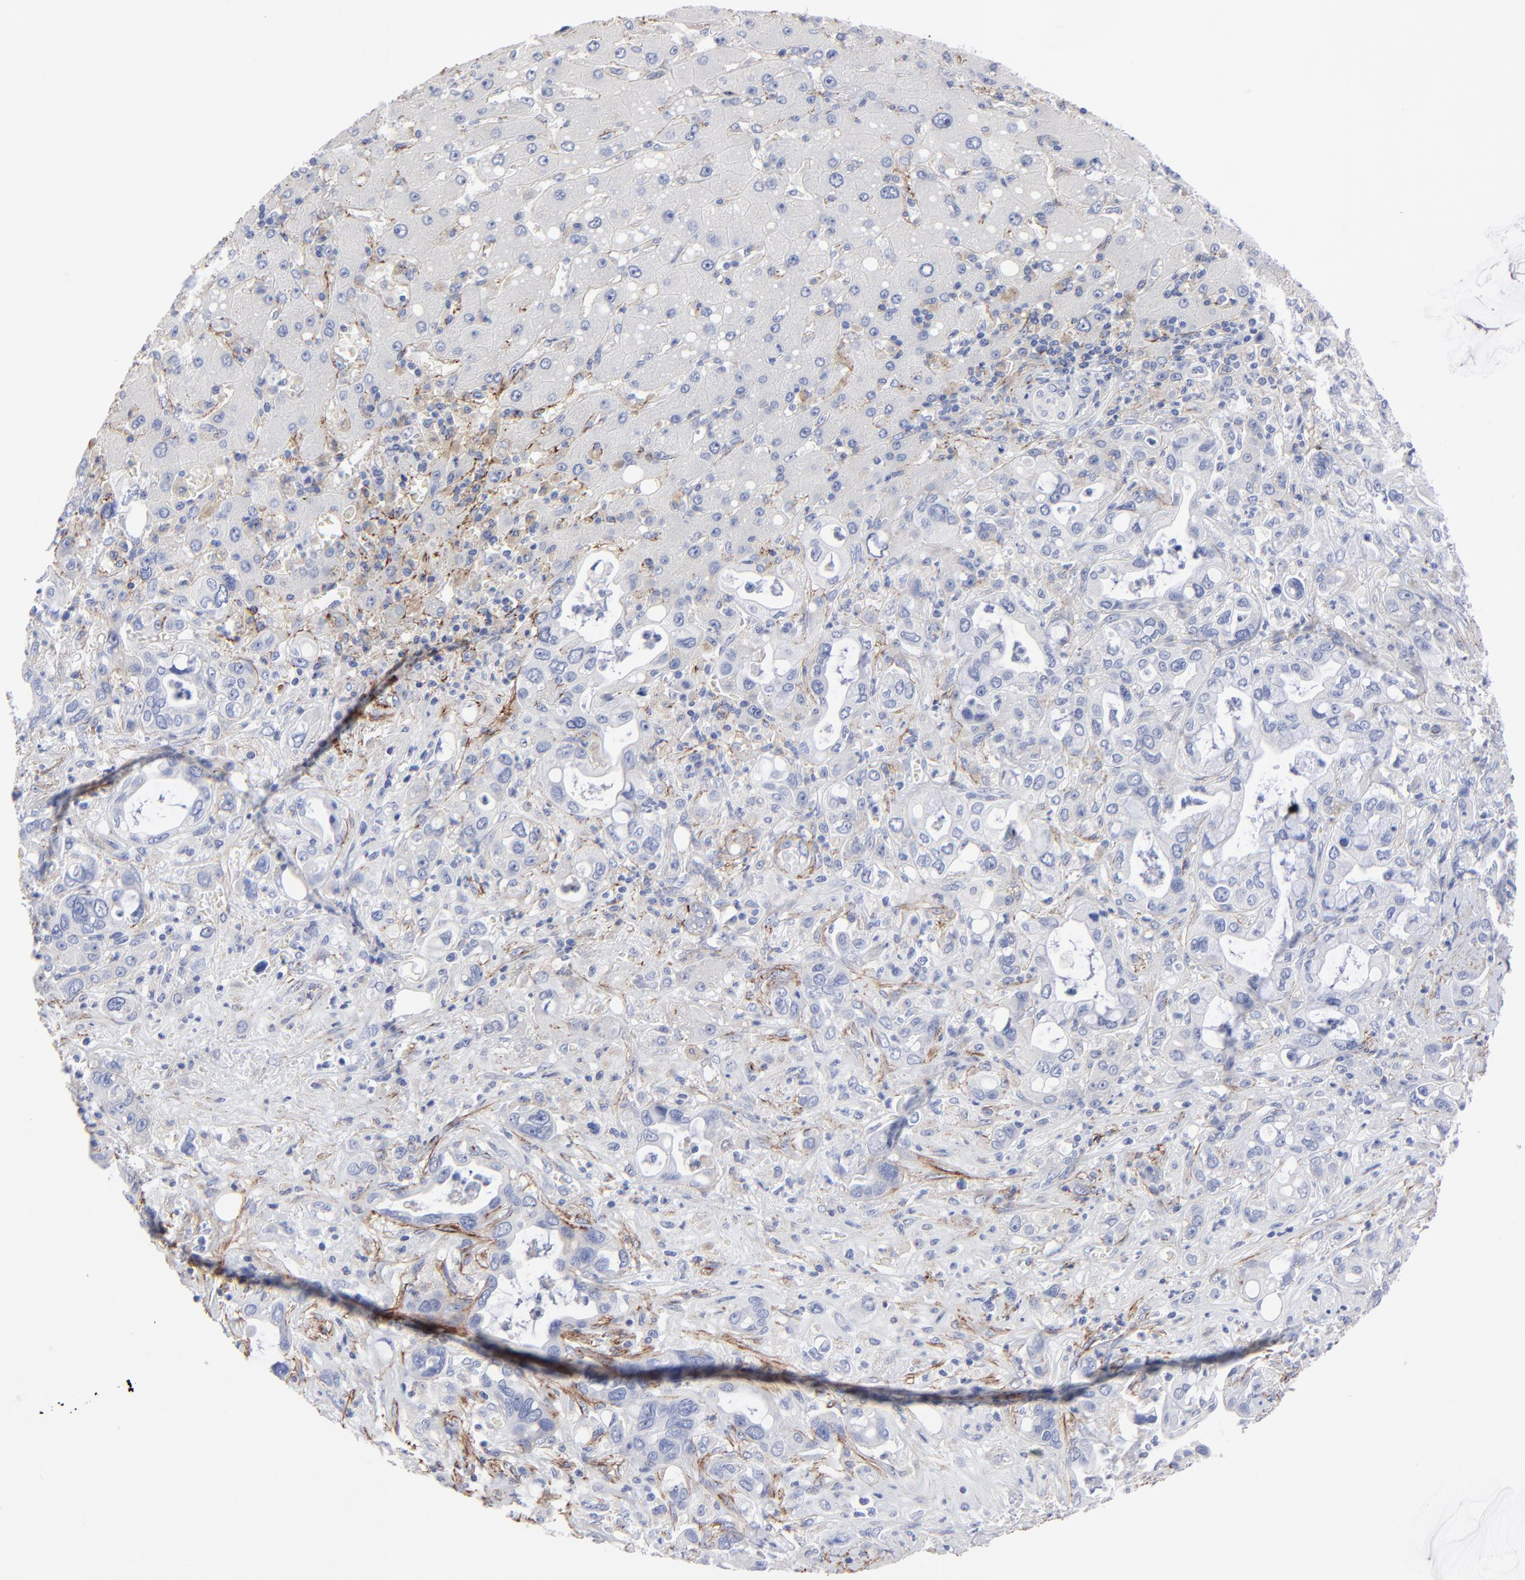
{"staining": {"intensity": "negative", "quantity": "none", "location": "none"}, "tissue": "liver cancer", "cell_type": "Tumor cells", "image_type": "cancer", "snomed": [{"axis": "morphology", "description": "Cholangiocarcinoma"}, {"axis": "topography", "description": "Liver"}], "caption": "This micrograph is of liver cancer stained with immunohistochemistry (IHC) to label a protein in brown with the nuclei are counter-stained blue. There is no expression in tumor cells. (Stains: DAB (3,3'-diaminobenzidine) immunohistochemistry with hematoxylin counter stain, Microscopy: brightfield microscopy at high magnification).", "gene": "FBLN2", "patient": {"sex": "female", "age": 65}}